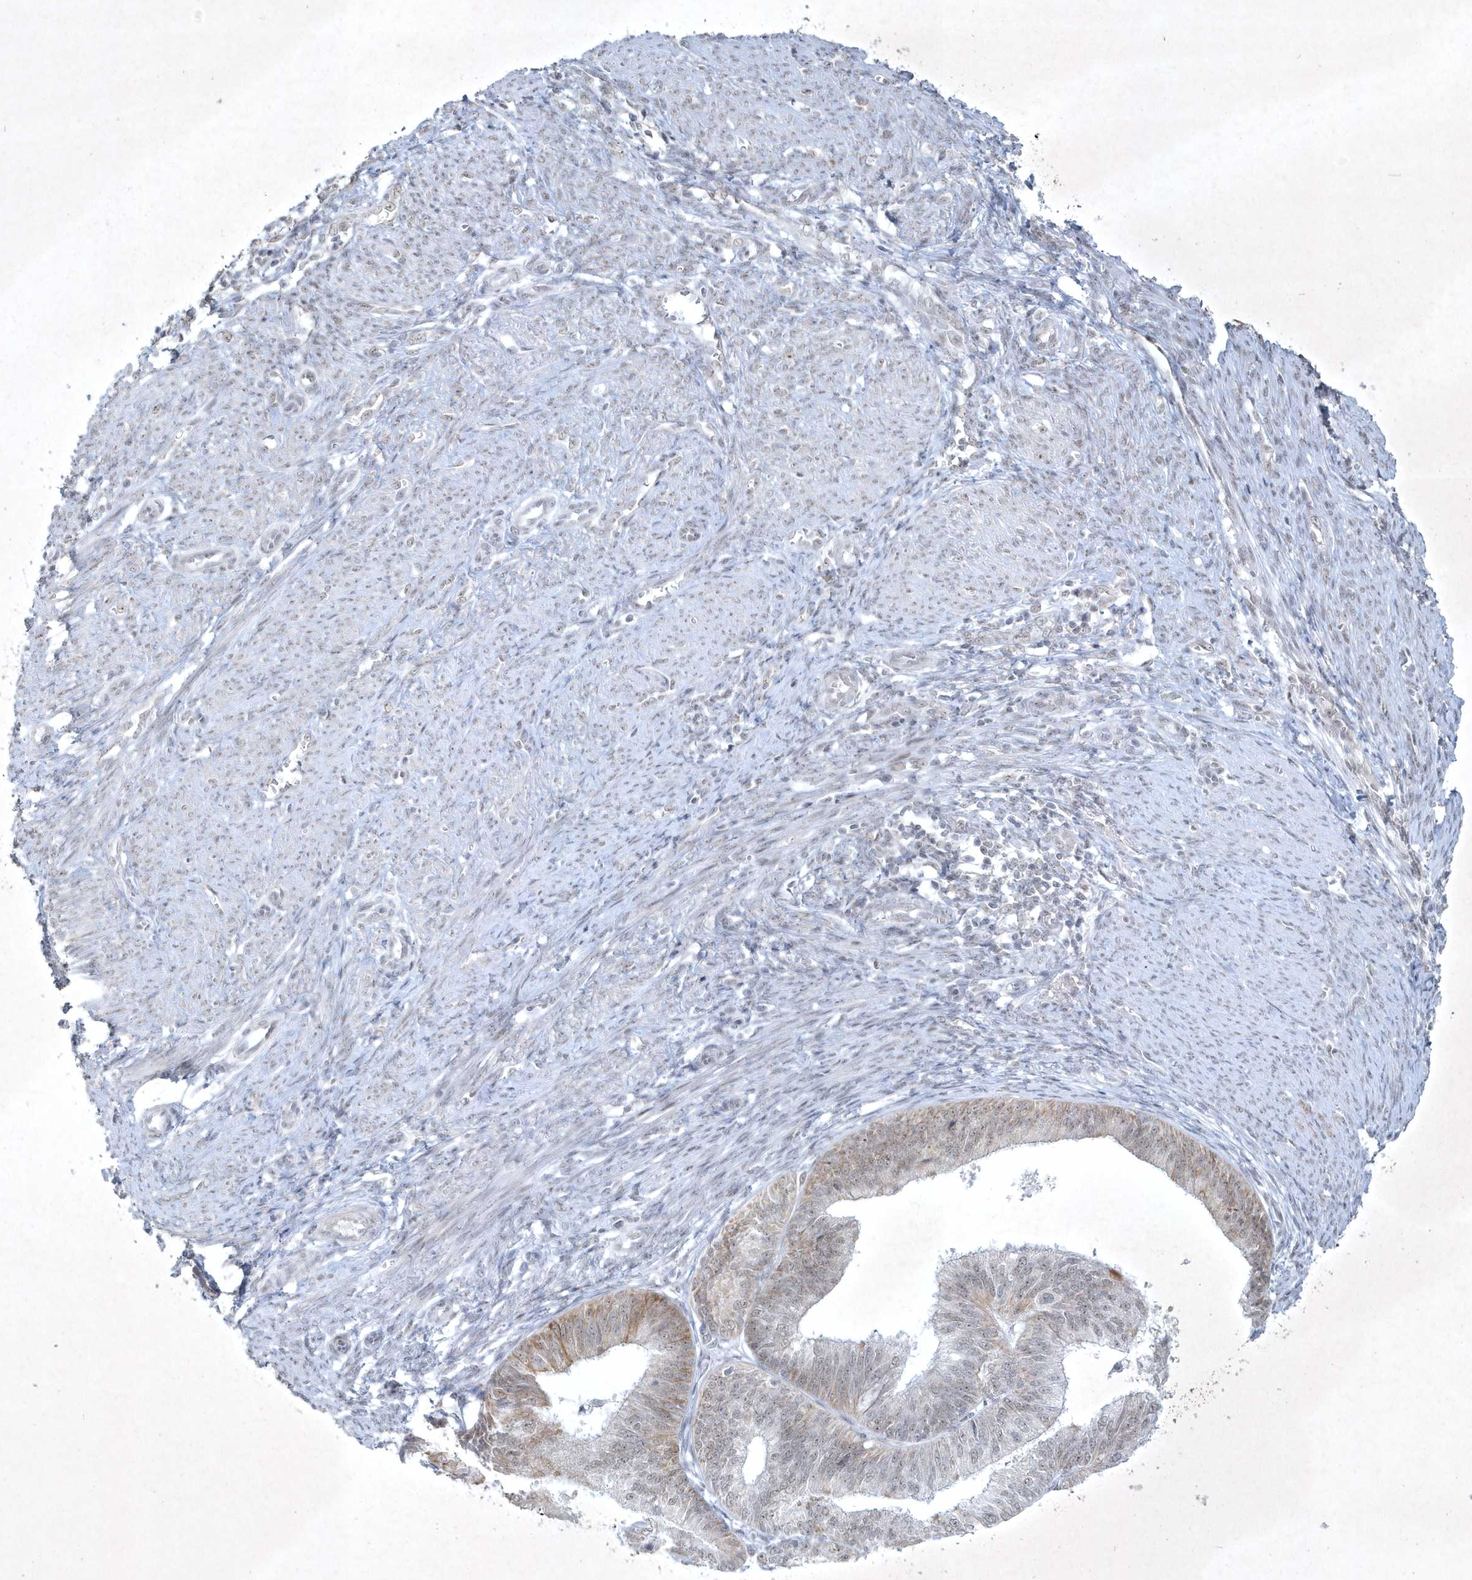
{"staining": {"intensity": "weak", "quantity": "<25%", "location": "cytoplasmic/membranous"}, "tissue": "endometrial cancer", "cell_type": "Tumor cells", "image_type": "cancer", "snomed": [{"axis": "morphology", "description": "Adenocarcinoma, NOS"}, {"axis": "topography", "description": "Endometrium"}], "caption": "There is no significant expression in tumor cells of adenocarcinoma (endometrial).", "gene": "ZBTB9", "patient": {"sex": "female", "age": 51}}